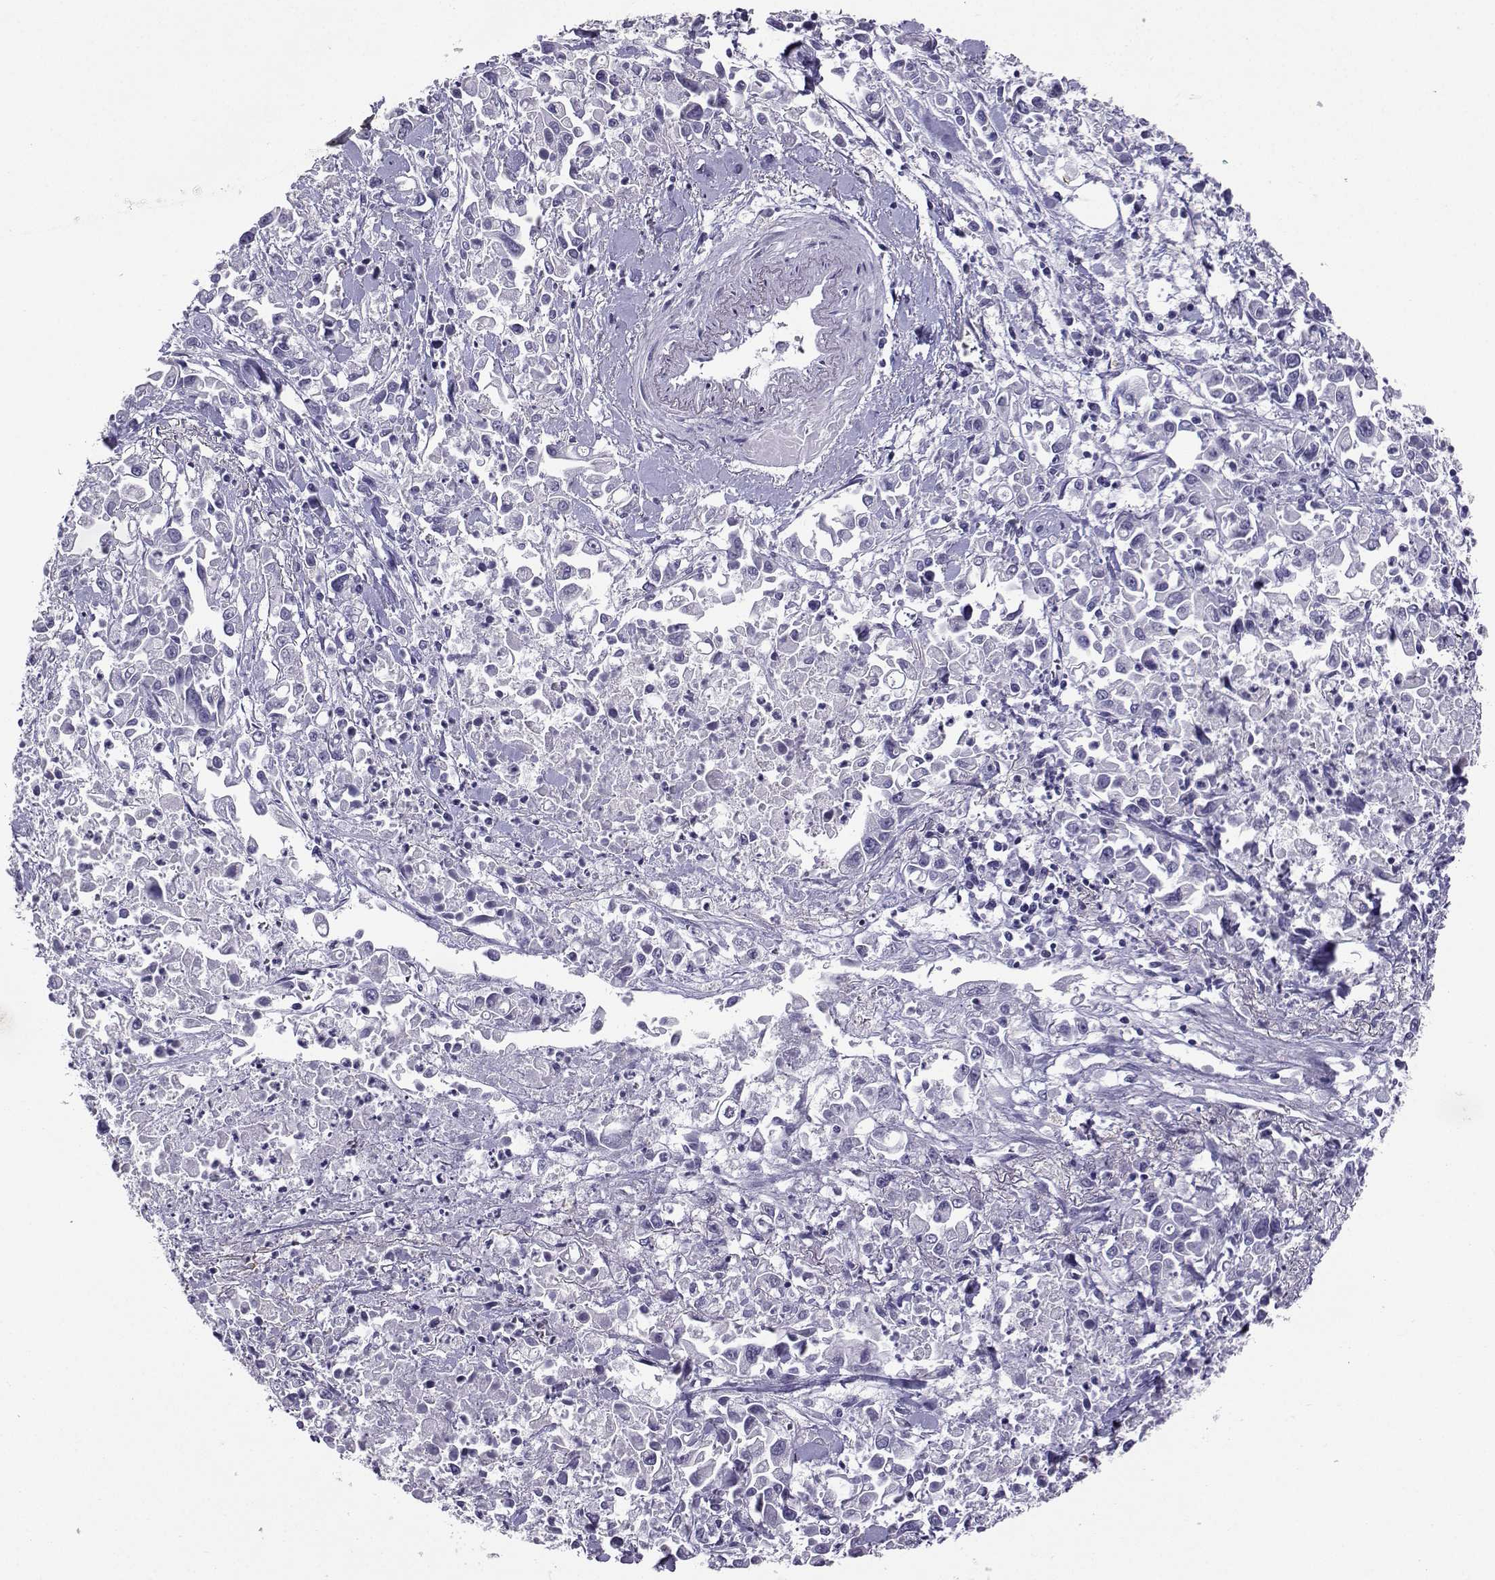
{"staining": {"intensity": "negative", "quantity": "none", "location": "none"}, "tissue": "pancreatic cancer", "cell_type": "Tumor cells", "image_type": "cancer", "snomed": [{"axis": "morphology", "description": "Adenocarcinoma, NOS"}, {"axis": "topography", "description": "Pancreas"}], "caption": "This is an IHC micrograph of pancreatic cancer. There is no positivity in tumor cells.", "gene": "TBR1", "patient": {"sex": "female", "age": 83}}